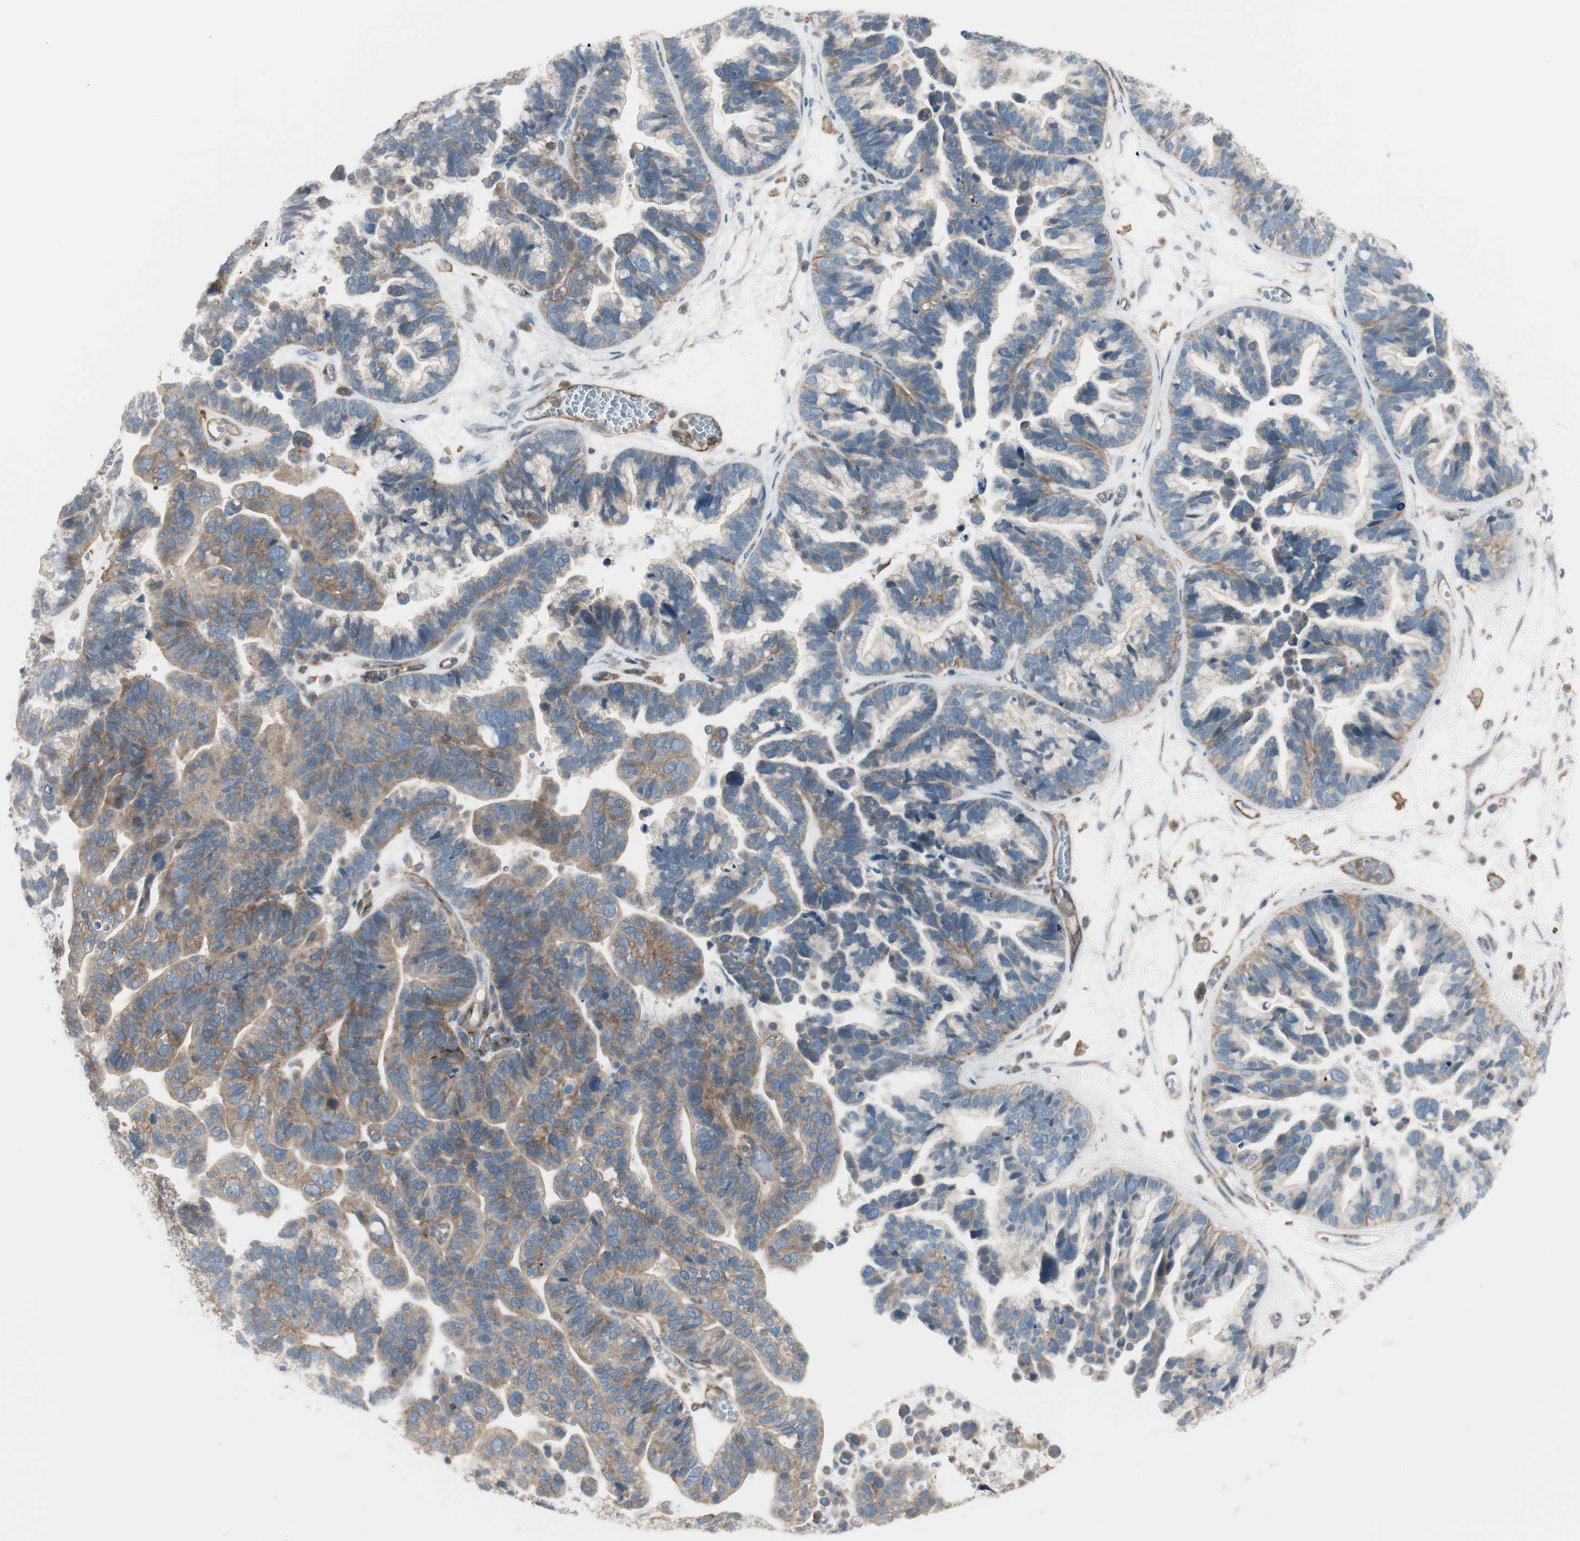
{"staining": {"intensity": "moderate", "quantity": ">75%", "location": "cytoplasmic/membranous"}, "tissue": "ovarian cancer", "cell_type": "Tumor cells", "image_type": "cancer", "snomed": [{"axis": "morphology", "description": "Cystadenocarcinoma, serous, NOS"}, {"axis": "topography", "description": "Ovary"}], "caption": "This is an image of immunohistochemistry staining of ovarian cancer (serous cystadenocarcinoma), which shows moderate positivity in the cytoplasmic/membranous of tumor cells.", "gene": "AGFG1", "patient": {"sex": "female", "age": 56}}